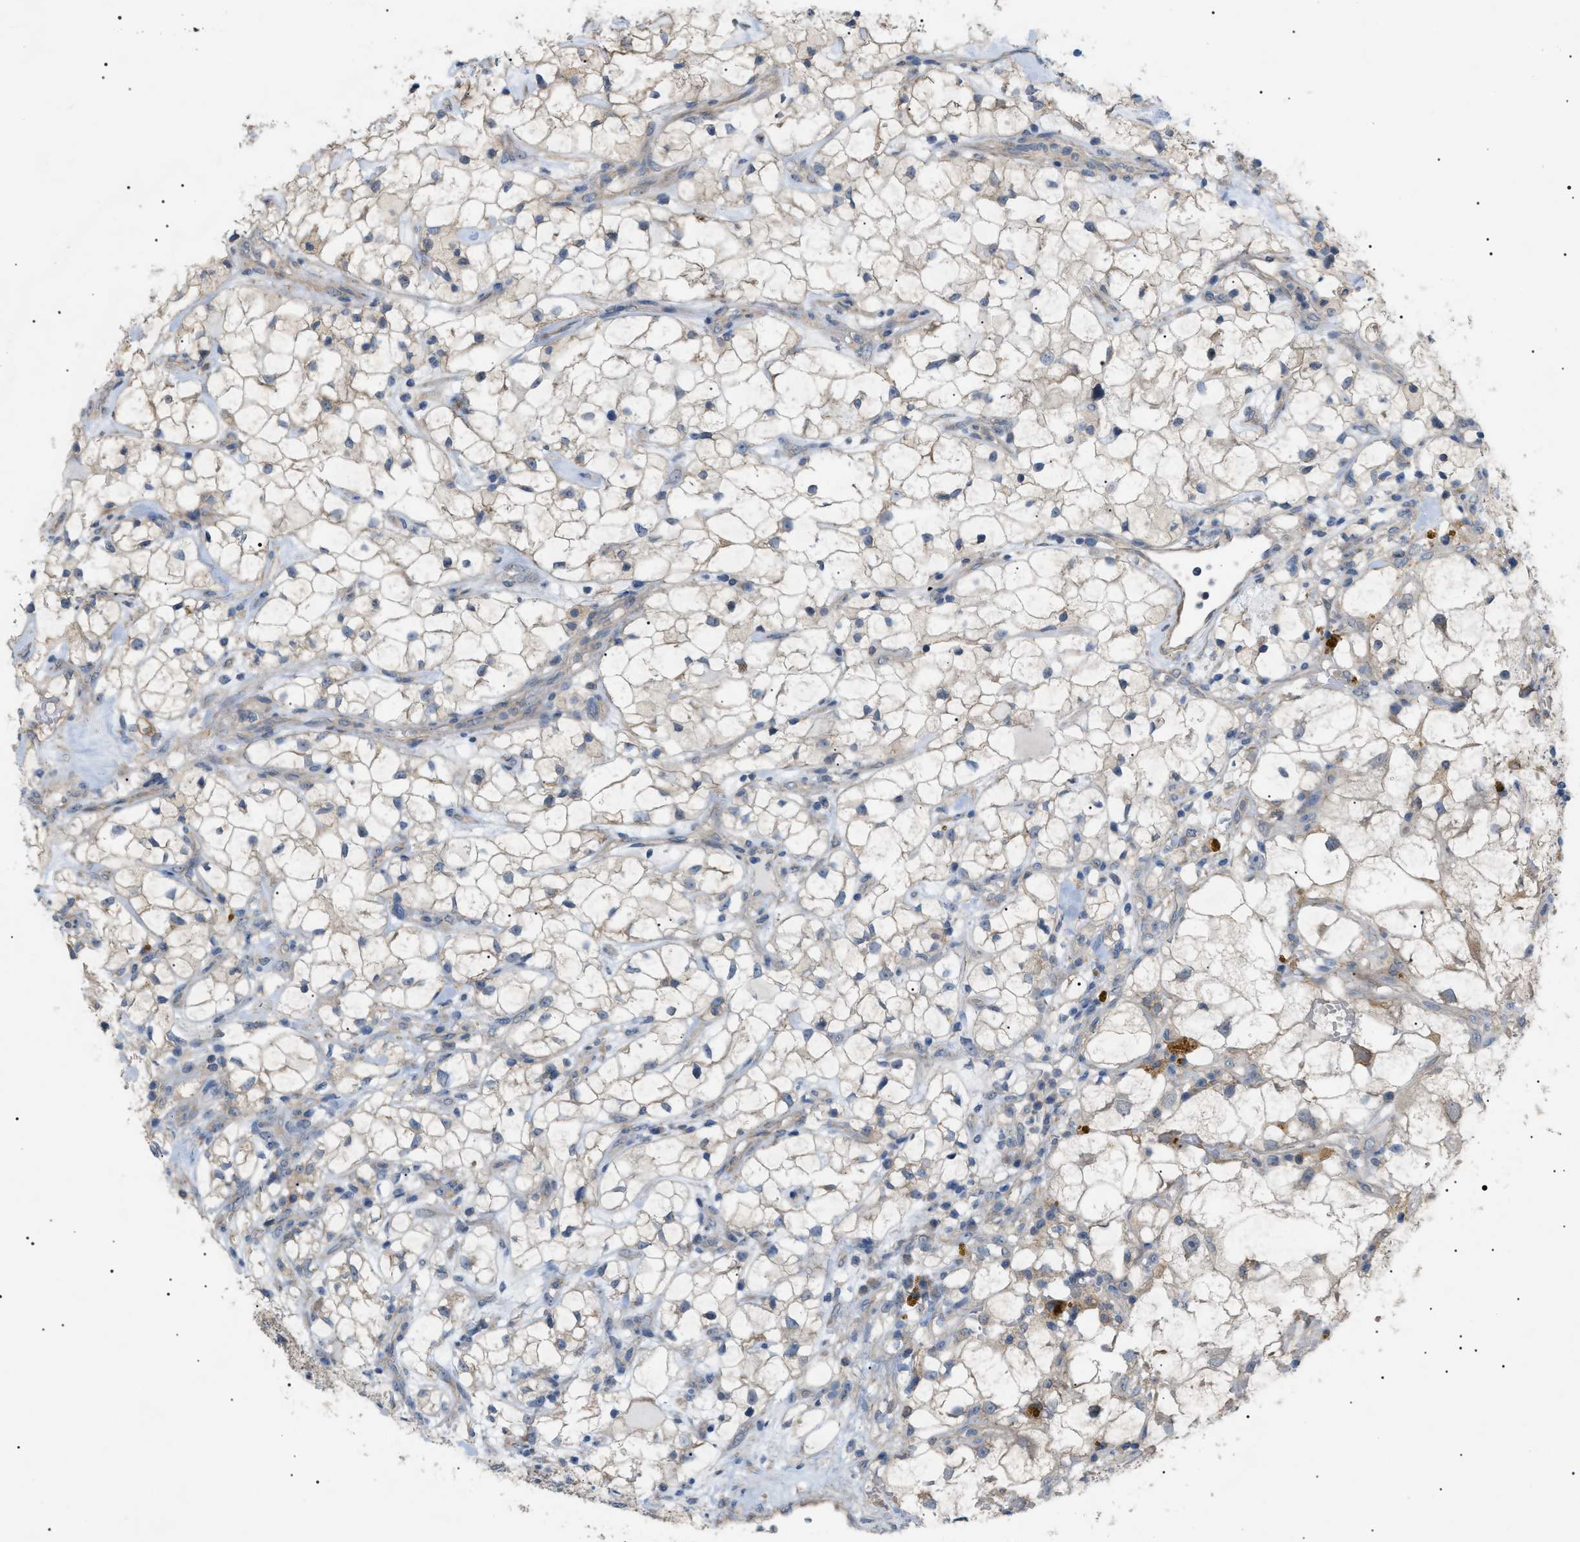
{"staining": {"intensity": "weak", "quantity": ">75%", "location": "cytoplasmic/membranous"}, "tissue": "renal cancer", "cell_type": "Tumor cells", "image_type": "cancer", "snomed": [{"axis": "morphology", "description": "Adenocarcinoma, NOS"}, {"axis": "topography", "description": "Kidney"}], "caption": "IHC micrograph of human adenocarcinoma (renal) stained for a protein (brown), which exhibits low levels of weak cytoplasmic/membranous staining in about >75% of tumor cells.", "gene": "IRS2", "patient": {"sex": "female", "age": 60}}